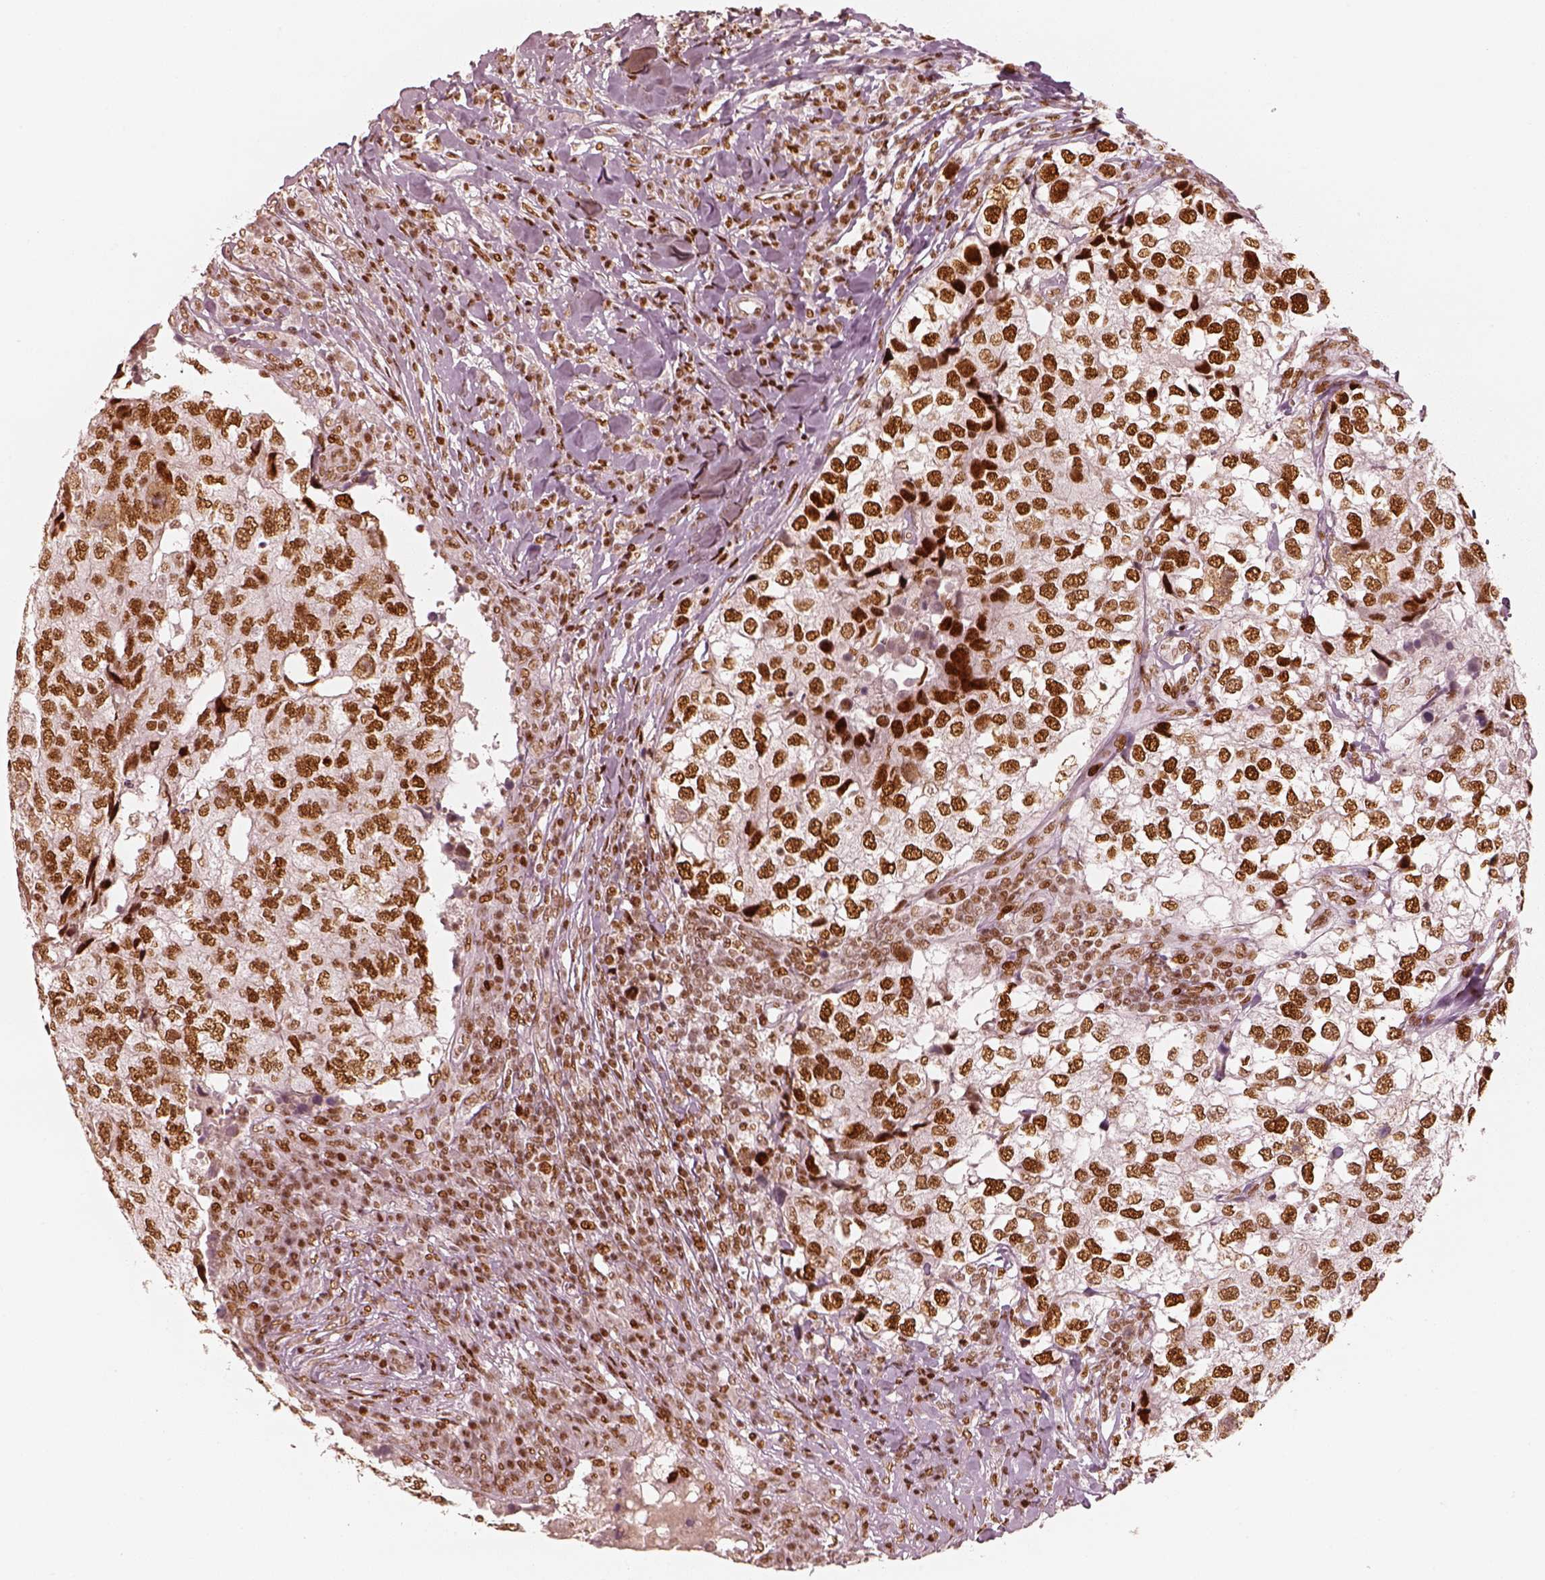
{"staining": {"intensity": "strong", "quantity": ">75%", "location": "nuclear"}, "tissue": "breast cancer", "cell_type": "Tumor cells", "image_type": "cancer", "snomed": [{"axis": "morphology", "description": "Duct carcinoma"}, {"axis": "topography", "description": "Breast"}], "caption": "A photomicrograph of human breast cancer stained for a protein shows strong nuclear brown staining in tumor cells. (Brightfield microscopy of DAB IHC at high magnification).", "gene": "HNRNPC", "patient": {"sex": "female", "age": 30}}